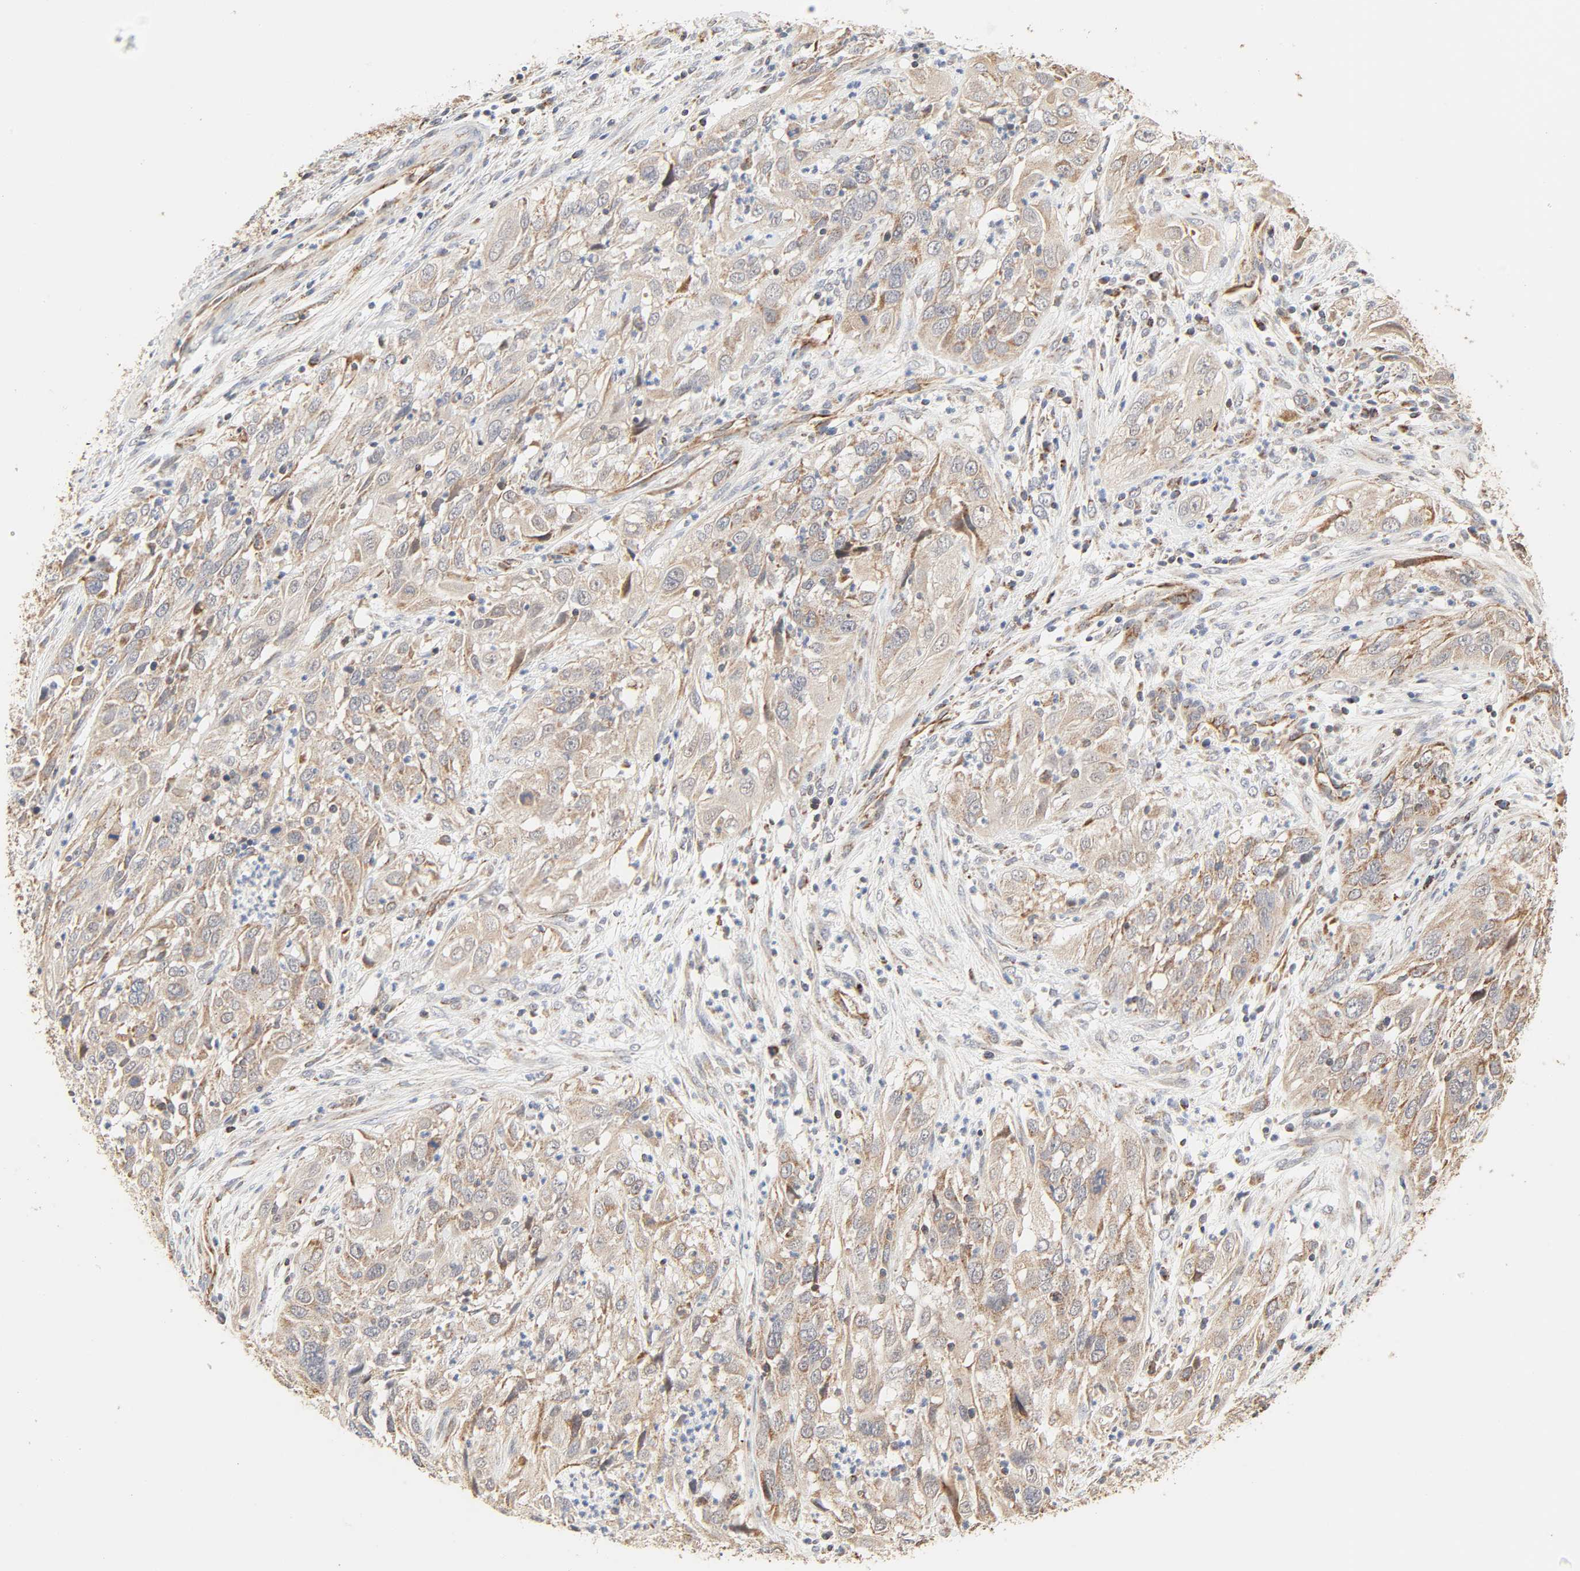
{"staining": {"intensity": "moderate", "quantity": ">75%", "location": "cytoplasmic/membranous"}, "tissue": "cervical cancer", "cell_type": "Tumor cells", "image_type": "cancer", "snomed": [{"axis": "morphology", "description": "Squamous cell carcinoma, NOS"}, {"axis": "topography", "description": "Cervix"}], "caption": "The micrograph reveals immunohistochemical staining of cervical squamous cell carcinoma. There is moderate cytoplasmic/membranous positivity is identified in approximately >75% of tumor cells. Immunohistochemistry stains the protein in brown and the nuclei are stained blue.", "gene": "ZMAT5", "patient": {"sex": "female", "age": 32}}